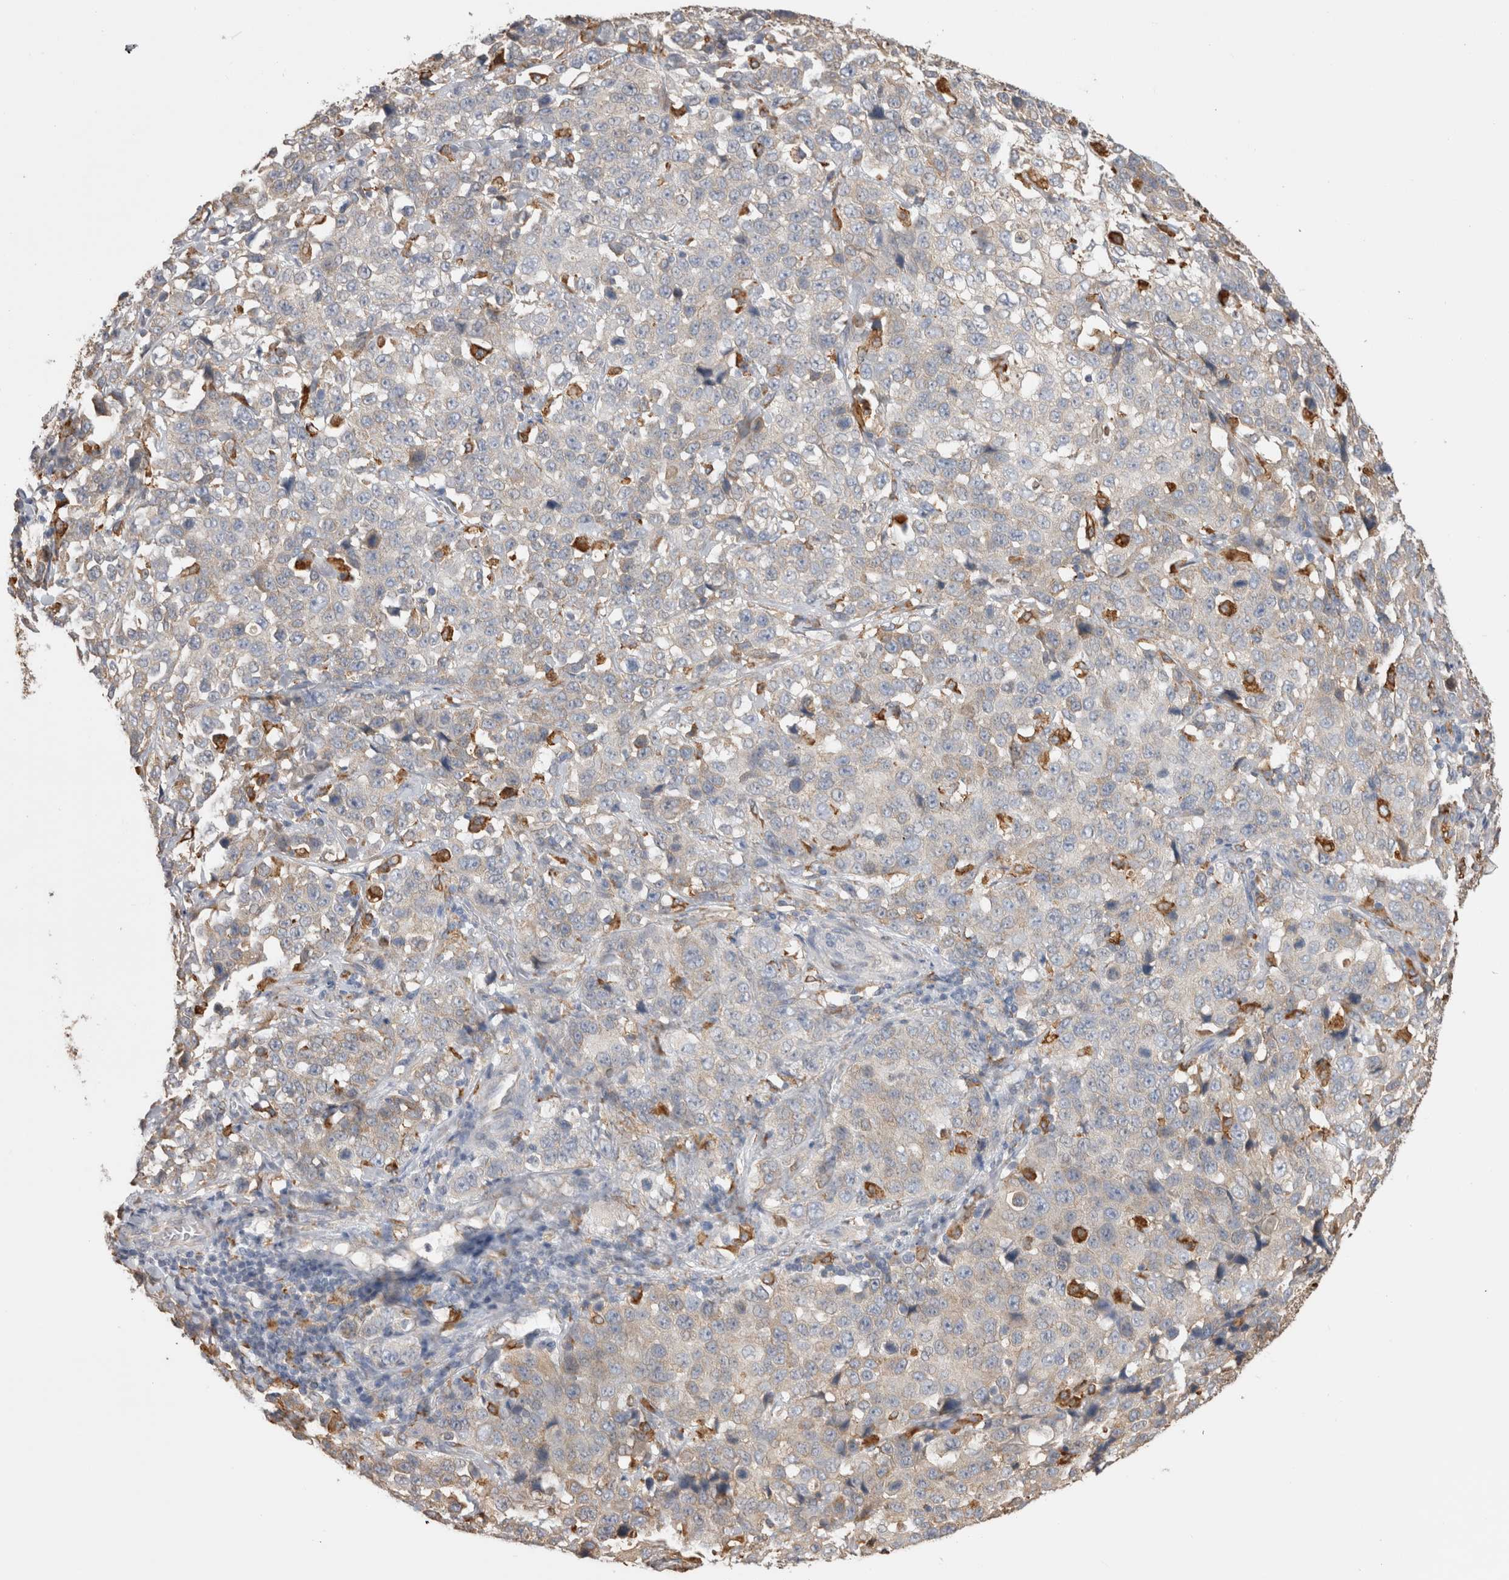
{"staining": {"intensity": "negative", "quantity": "none", "location": "none"}, "tissue": "stomach cancer", "cell_type": "Tumor cells", "image_type": "cancer", "snomed": [{"axis": "morphology", "description": "Normal tissue, NOS"}, {"axis": "morphology", "description": "Adenocarcinoma, NOS"}, {"axis": "topography", "description": "Stomach"}], "caption": "Immunohistochemistry of stomach cancer (adenocarcinoma) reveals no staining in tumor cells. (DAB (3,3'-diaminobenzidine) immunohistochemistry (IHC) with hematoxylin counter stain).", "gene": "LRPAP1", "patient": {"sex": "male", "age": 48}}